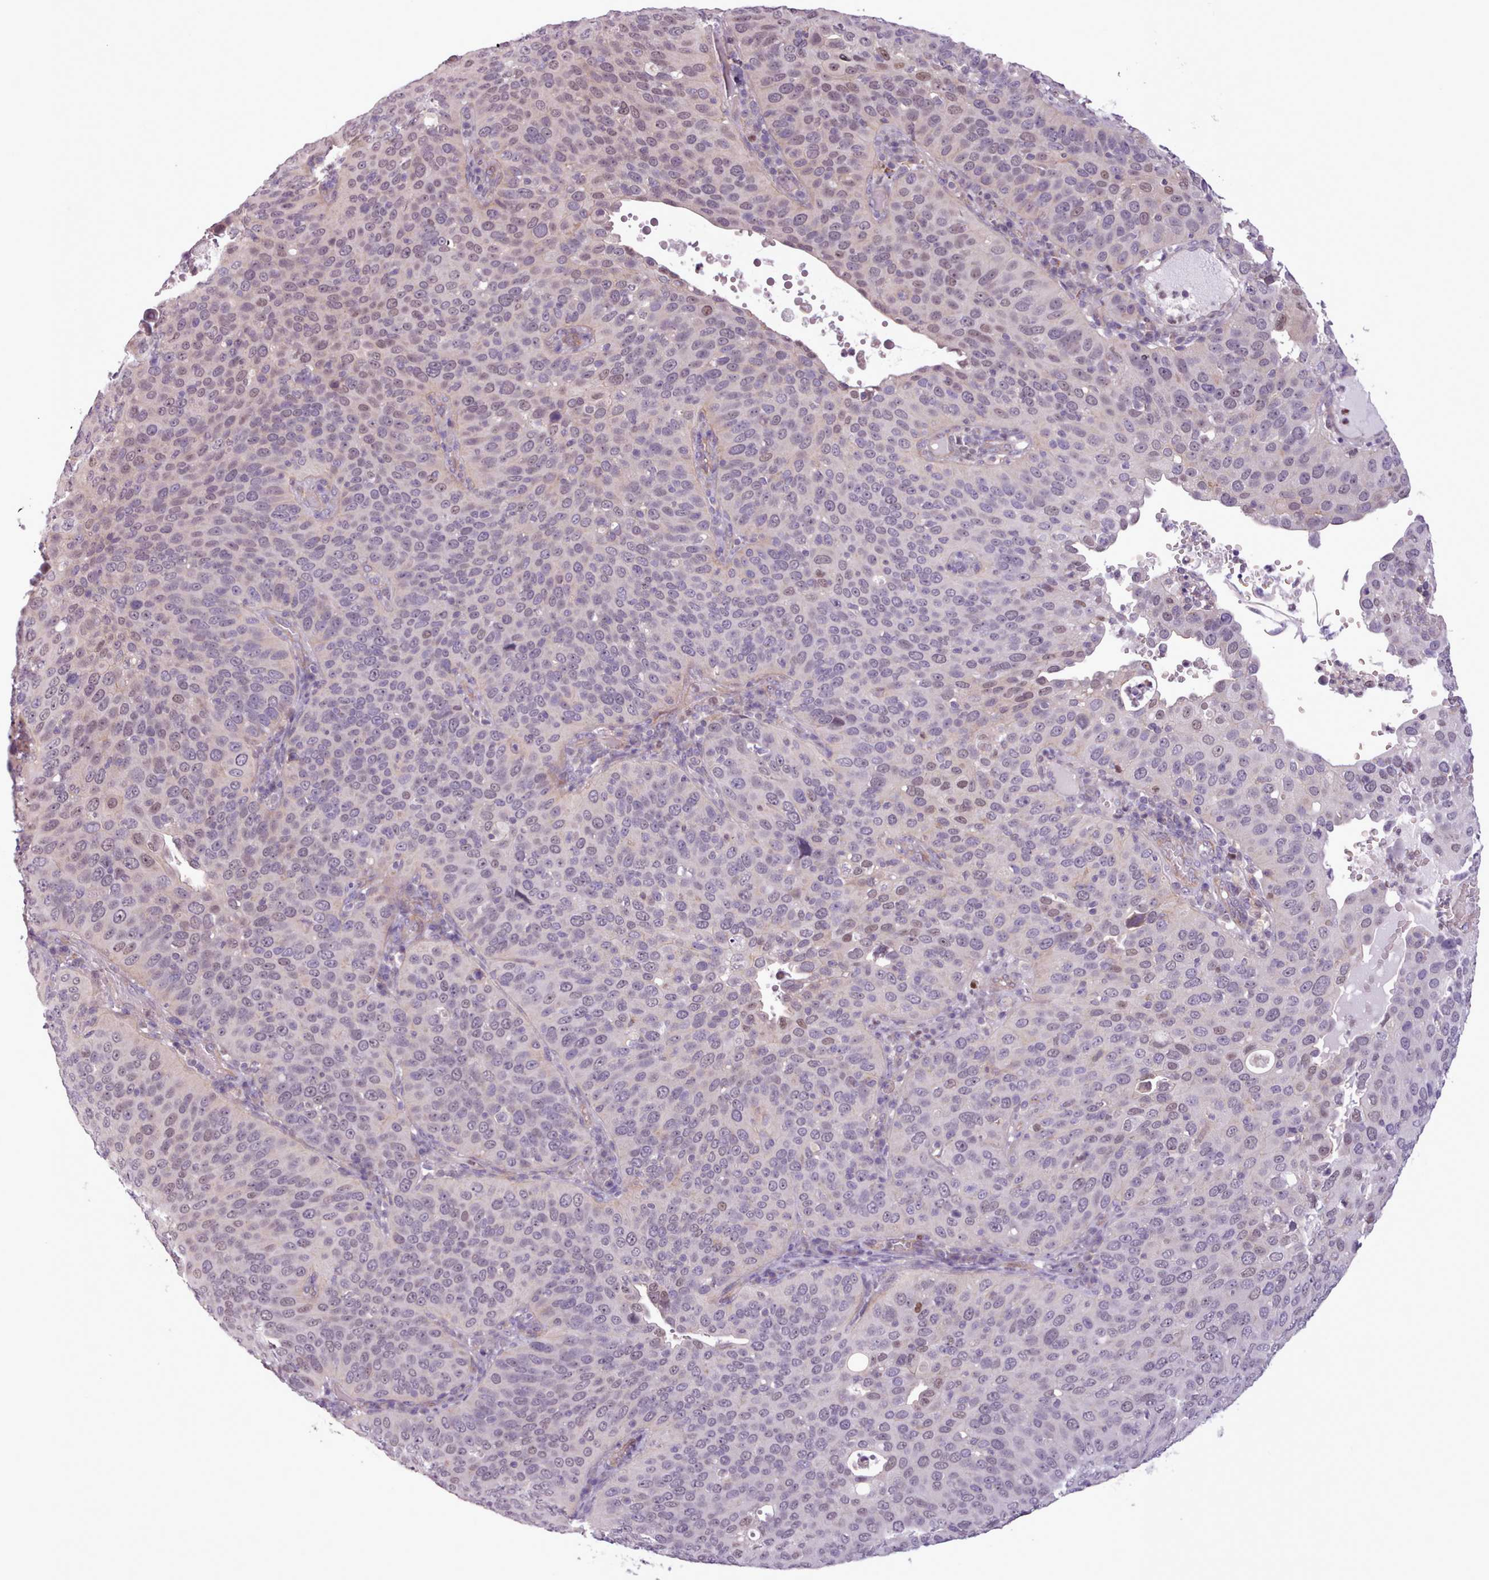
{"staining": {"intensity": "moderate", "quantity": "25%-75%", "location": "nuclear"}, "tissue": "cervical cancer", "cell_type": "Tumor cells", "image_type": "cancer", "snomed": [{"axis": "morphology", "description": "Squamous cell carcinoma, NOS"}, {"axis": "topography", "description": "Cervix"}], "caption": "Protein staining exhibits moderate nuclear staining in approximately 25%-75% of tumor cells in cervical cancer.", "gene": "SLURP1", "patient": {"sex": "female", "age": 36}}